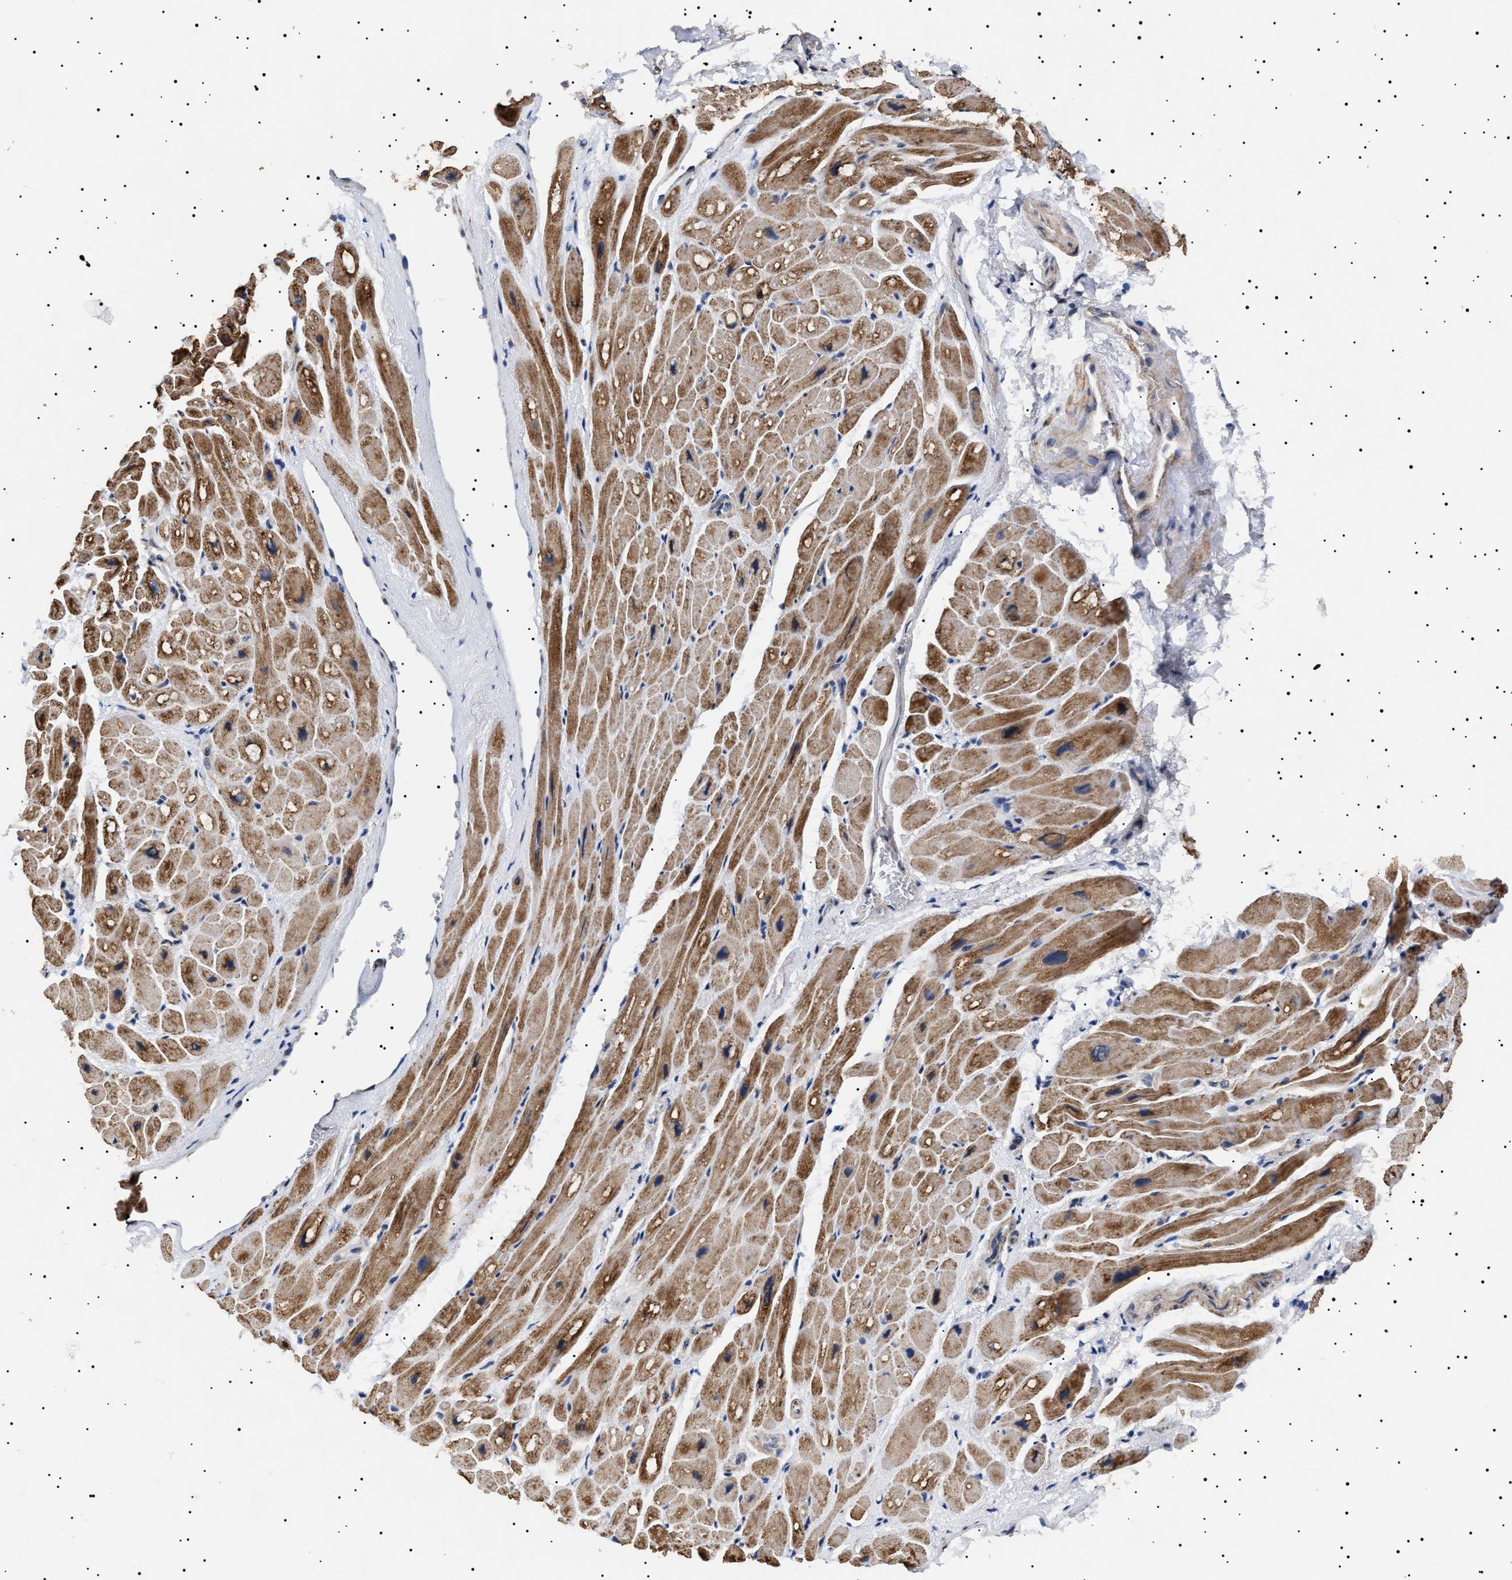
{"staining": {"intensity": "moderate", "quantity": ">75%", "location": "cytoplasmic/membranous"}, "tissue": "heart muscle", "cell_type": "Cardiomyocytes", "image_type": "normal", "snomed": [{"axis": "morphology", "description": "Normal tissue, NOS"}, {"axis": "topography", "description": "Heart"}], "caption": "This histopathology image exhibits unremarkable heart muscle stained with immunohistochemistry (IHC) to label a protein in brown. The cytoplasmic/membranous of cardiomyocytes show moderate positivity for the protein. Nuclei are counter-stained blue.", "gene": "RAB34", "patient": {"sex": "male", "age": 49}}